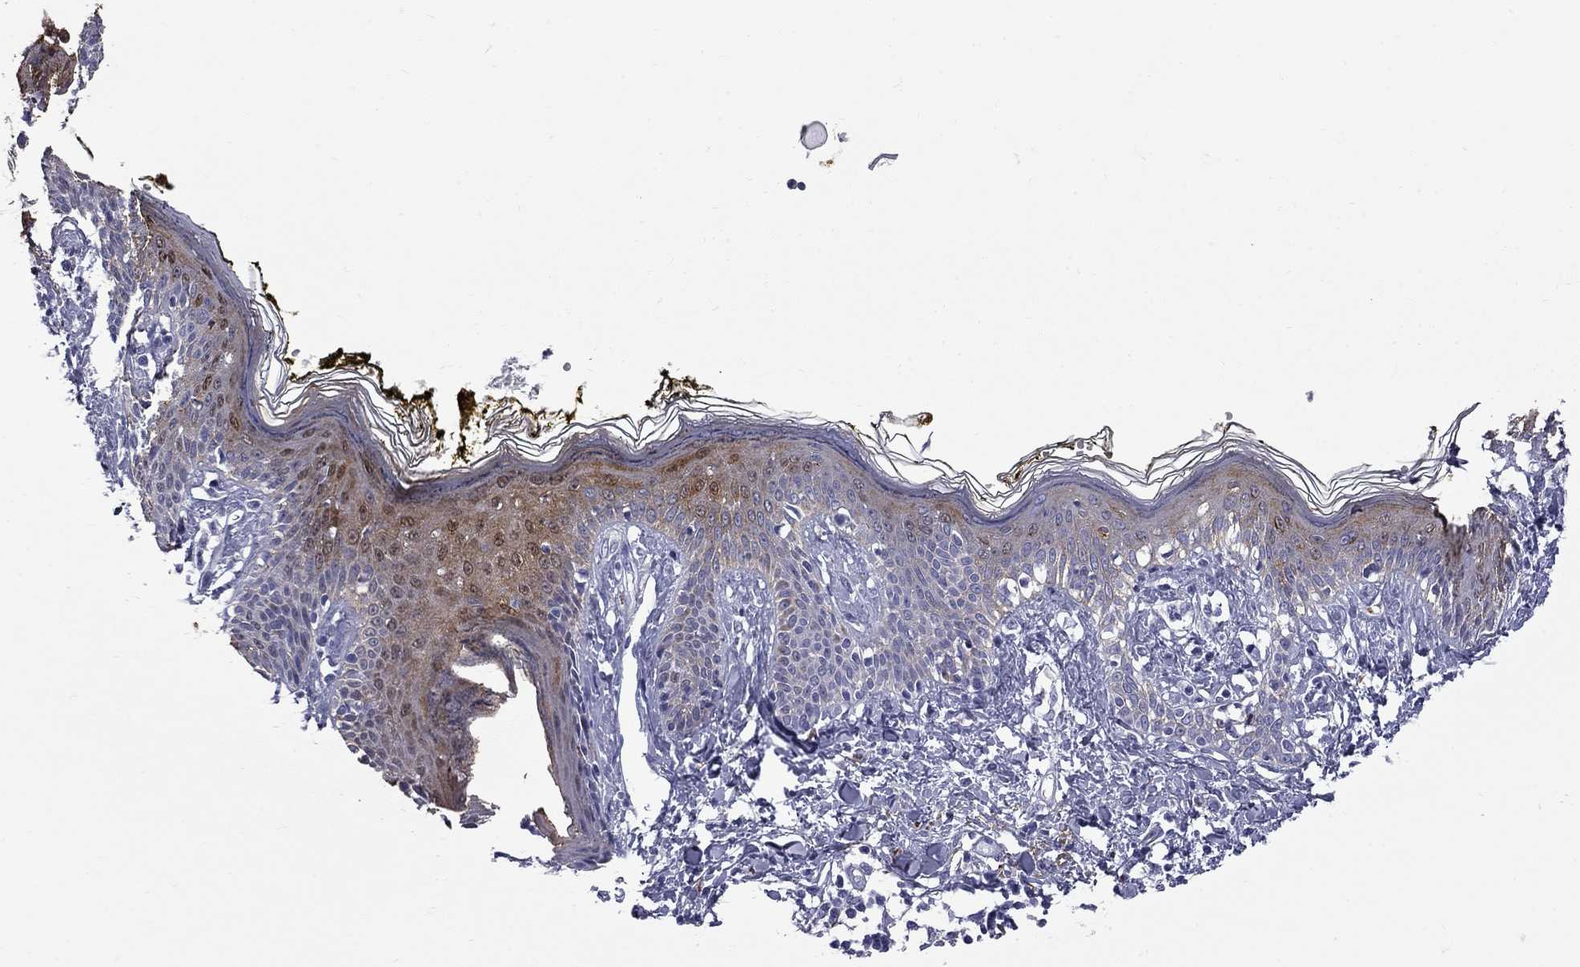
{"staining": {"intensity": "negative", "quantity": "none", "location": "none"}, "tissue": "skin", "cell_type": "Fibroblasts", "image_type": "normal", "snomed": [{"axis": "morphology", "description": "Normal tissue, NOS"}, {"axis": "topography", "description": "Skin"}], "caption": "Fibroblasts show no significant protein positivity in benign skin.", "gene": "TRIM29", "patient": {"sex": "male", "age": 76}}